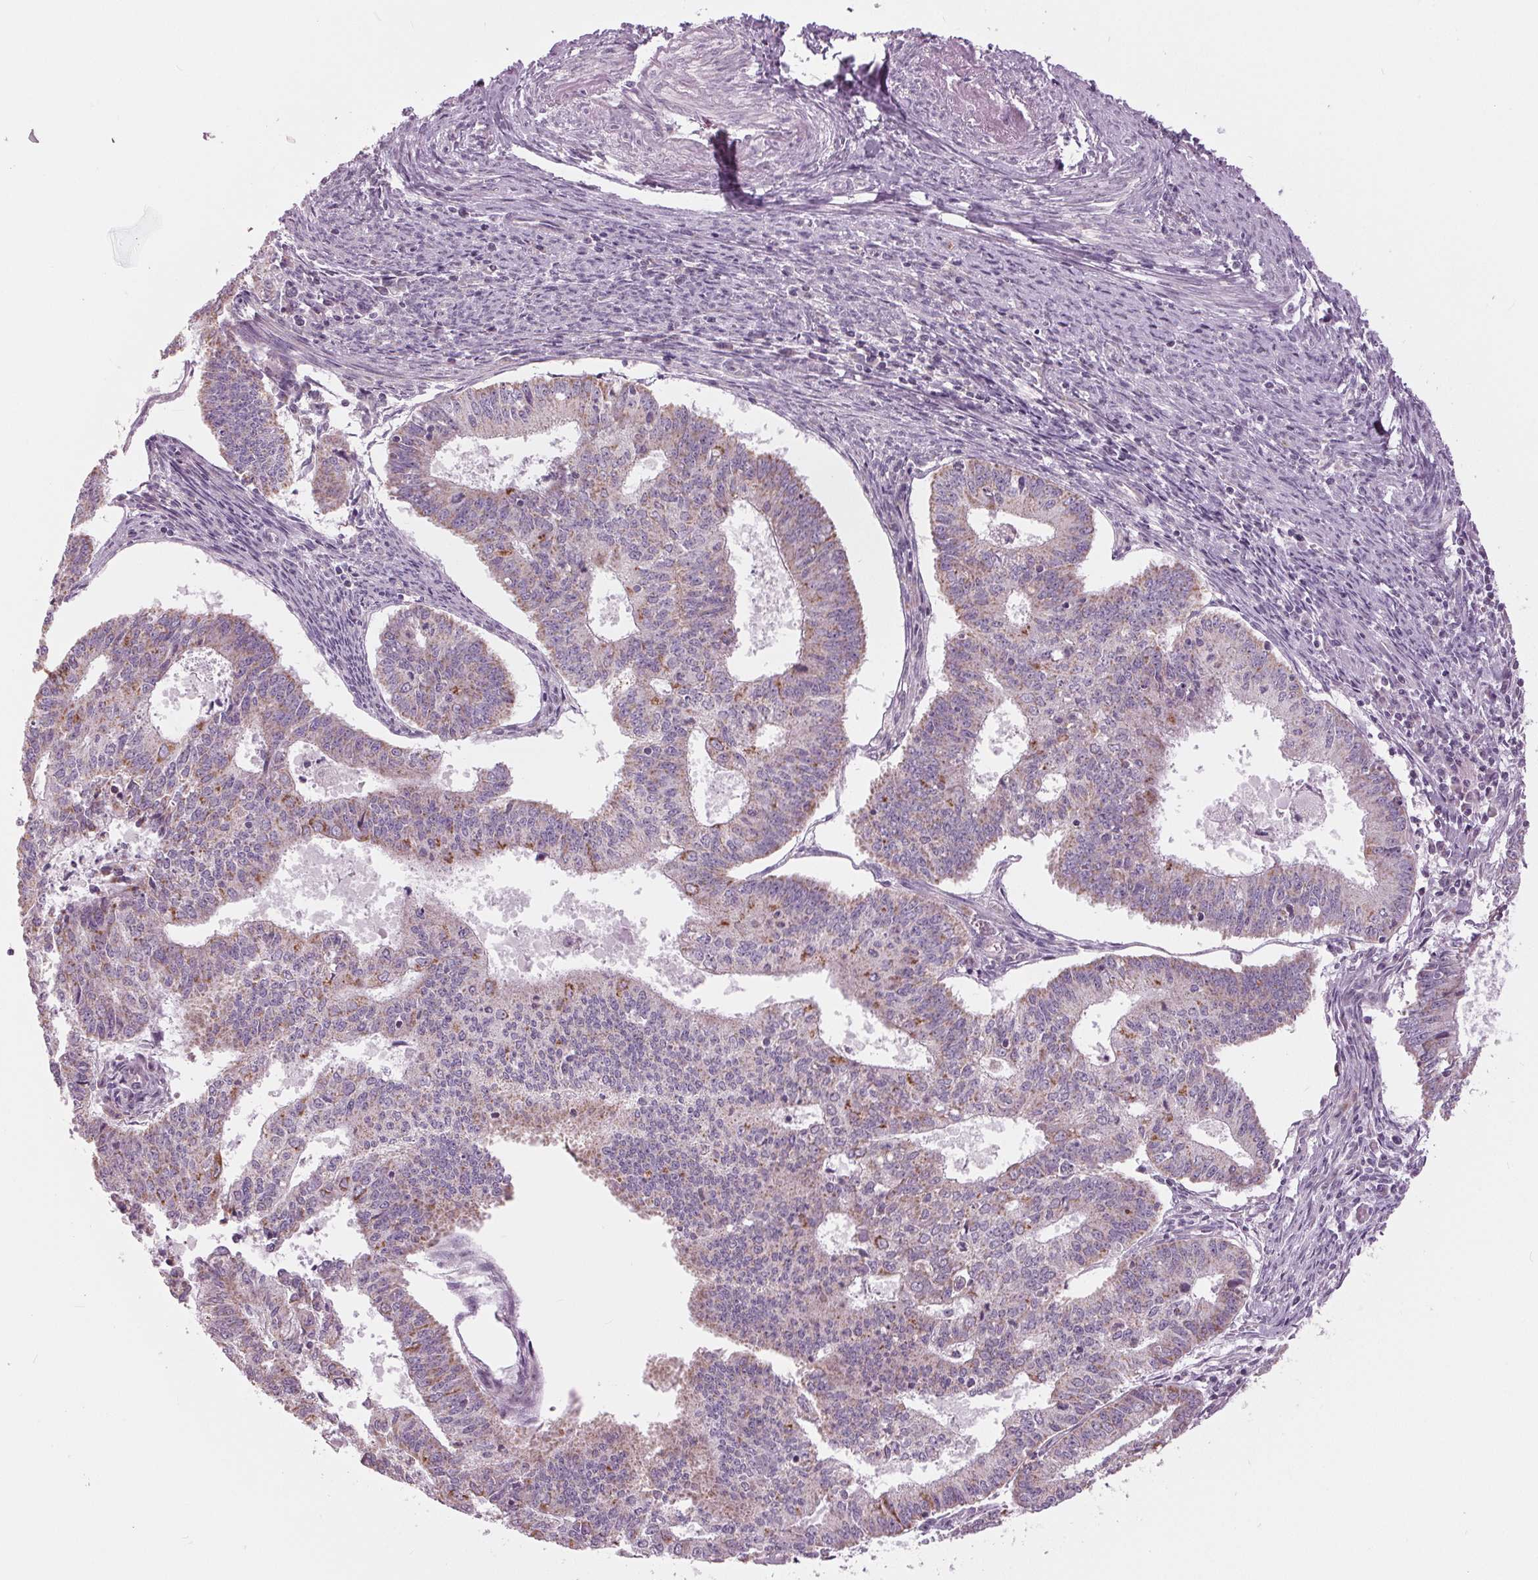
{"staining": {"intensity": "moderate", "quantity": "<25%", "location": "cytoplasmic/membranous"}, "tissue": "endometrial cancer", "cell_type": "Tumor cells", "image_type": "cancer", "snomed": [{"axis": "morphology", "description": "Adenocarcinoma, NOS"}, {"axis": "topography", "description": "Endometrium"}], "caption": "A brown stain highlights moderate cytoplasmic/membranous expression of a protein in human adenocarcinoma (endometrial) tumor cells.", "gene": "SAMD4A", "patient": {"sex": "female", "age": 61}}